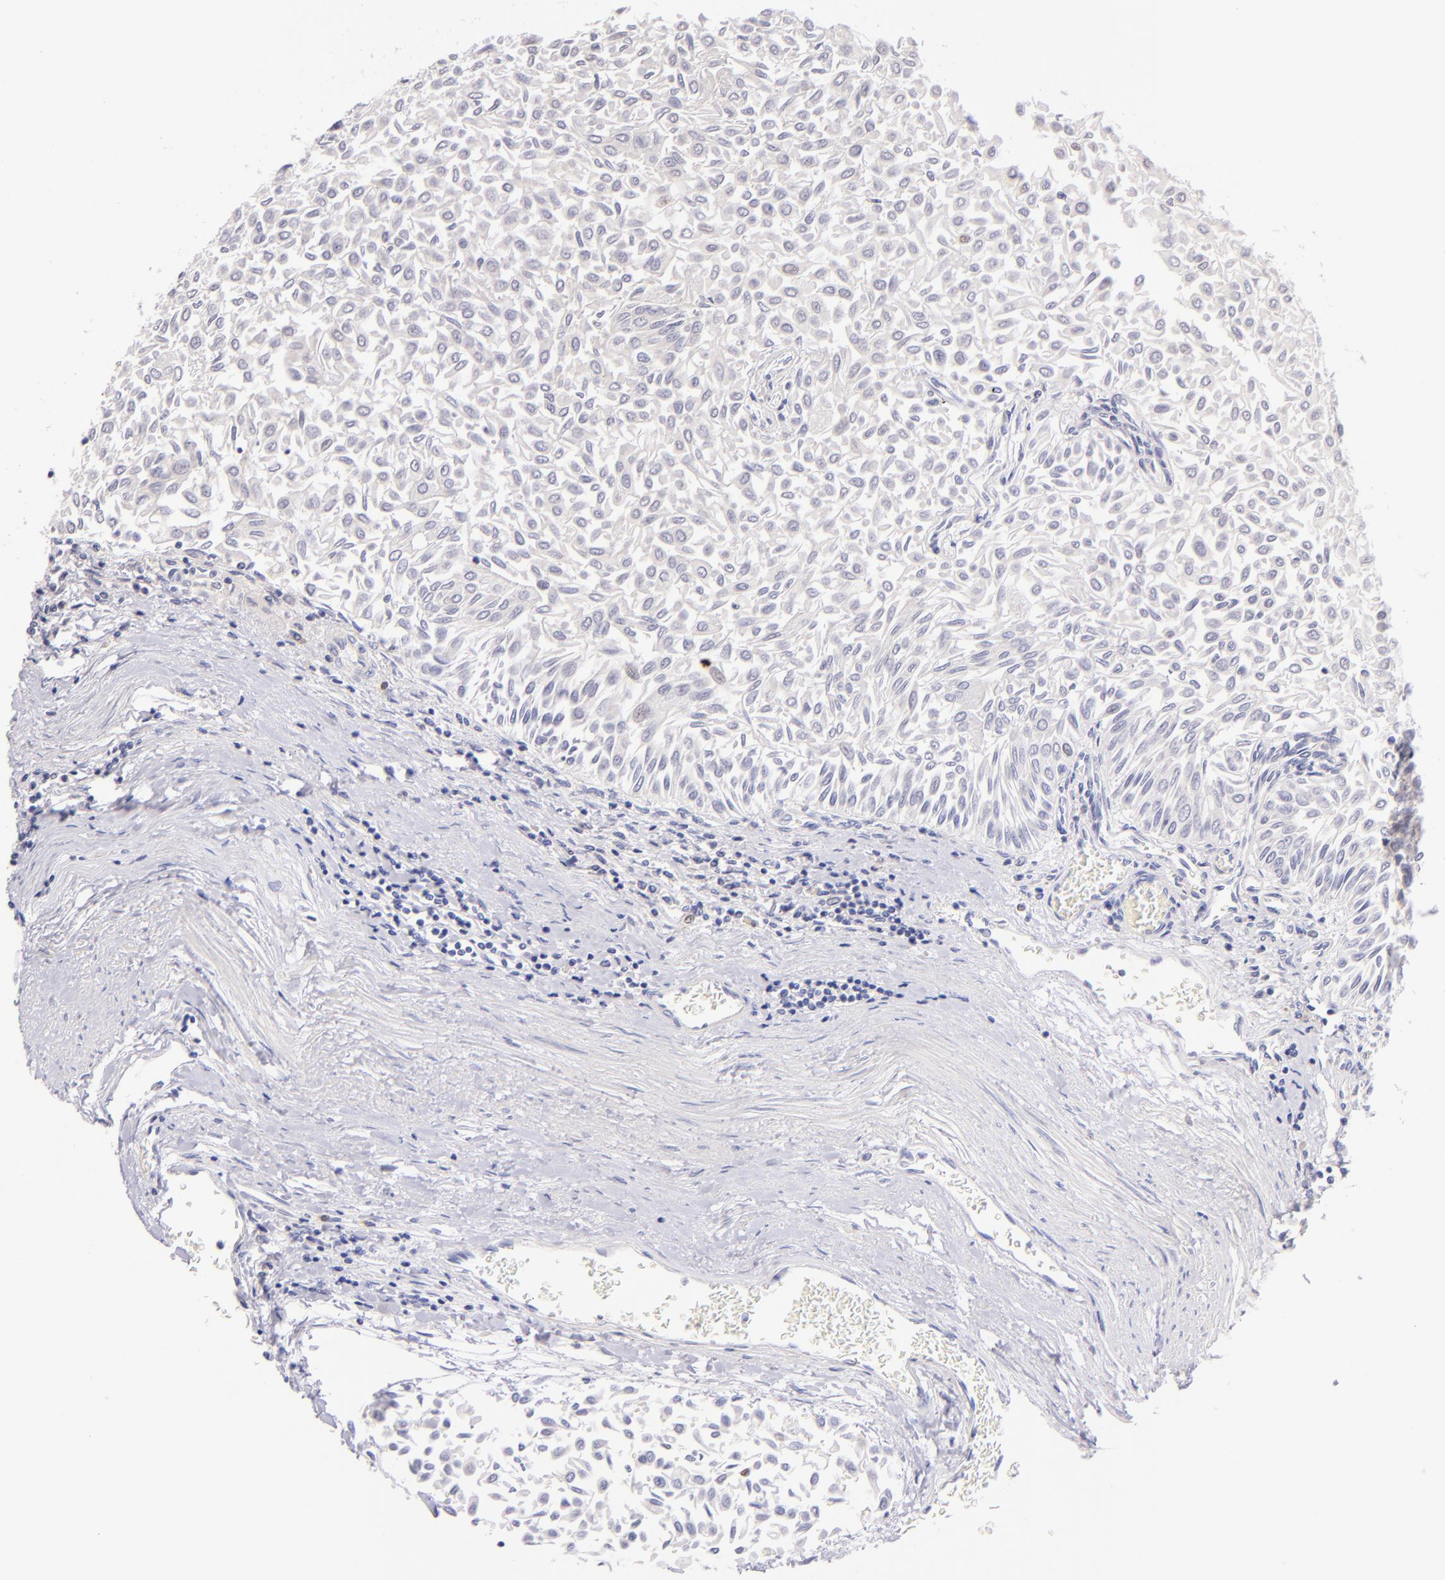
{"staining": {"intensity": "weak", "quantity": "<25%", "location": "cytoplasmic/membranous,nuclear"}, "tissue": "urothelial cancer", "cell_type": "Tumor cells", "image_type": "cancer", "snomed": [{"axis": "morphology", "description": "Urothelial carcinoma, Low grade"}, {"axis": "topography", "description": "Urinary bladder"}], "caption": "A high-resolution image shows IHC staining of urothelial cancer, which displays no significant expression in tumor cells.", "gene": "BTK", "patient": {"sex": "male", "age": 64}}